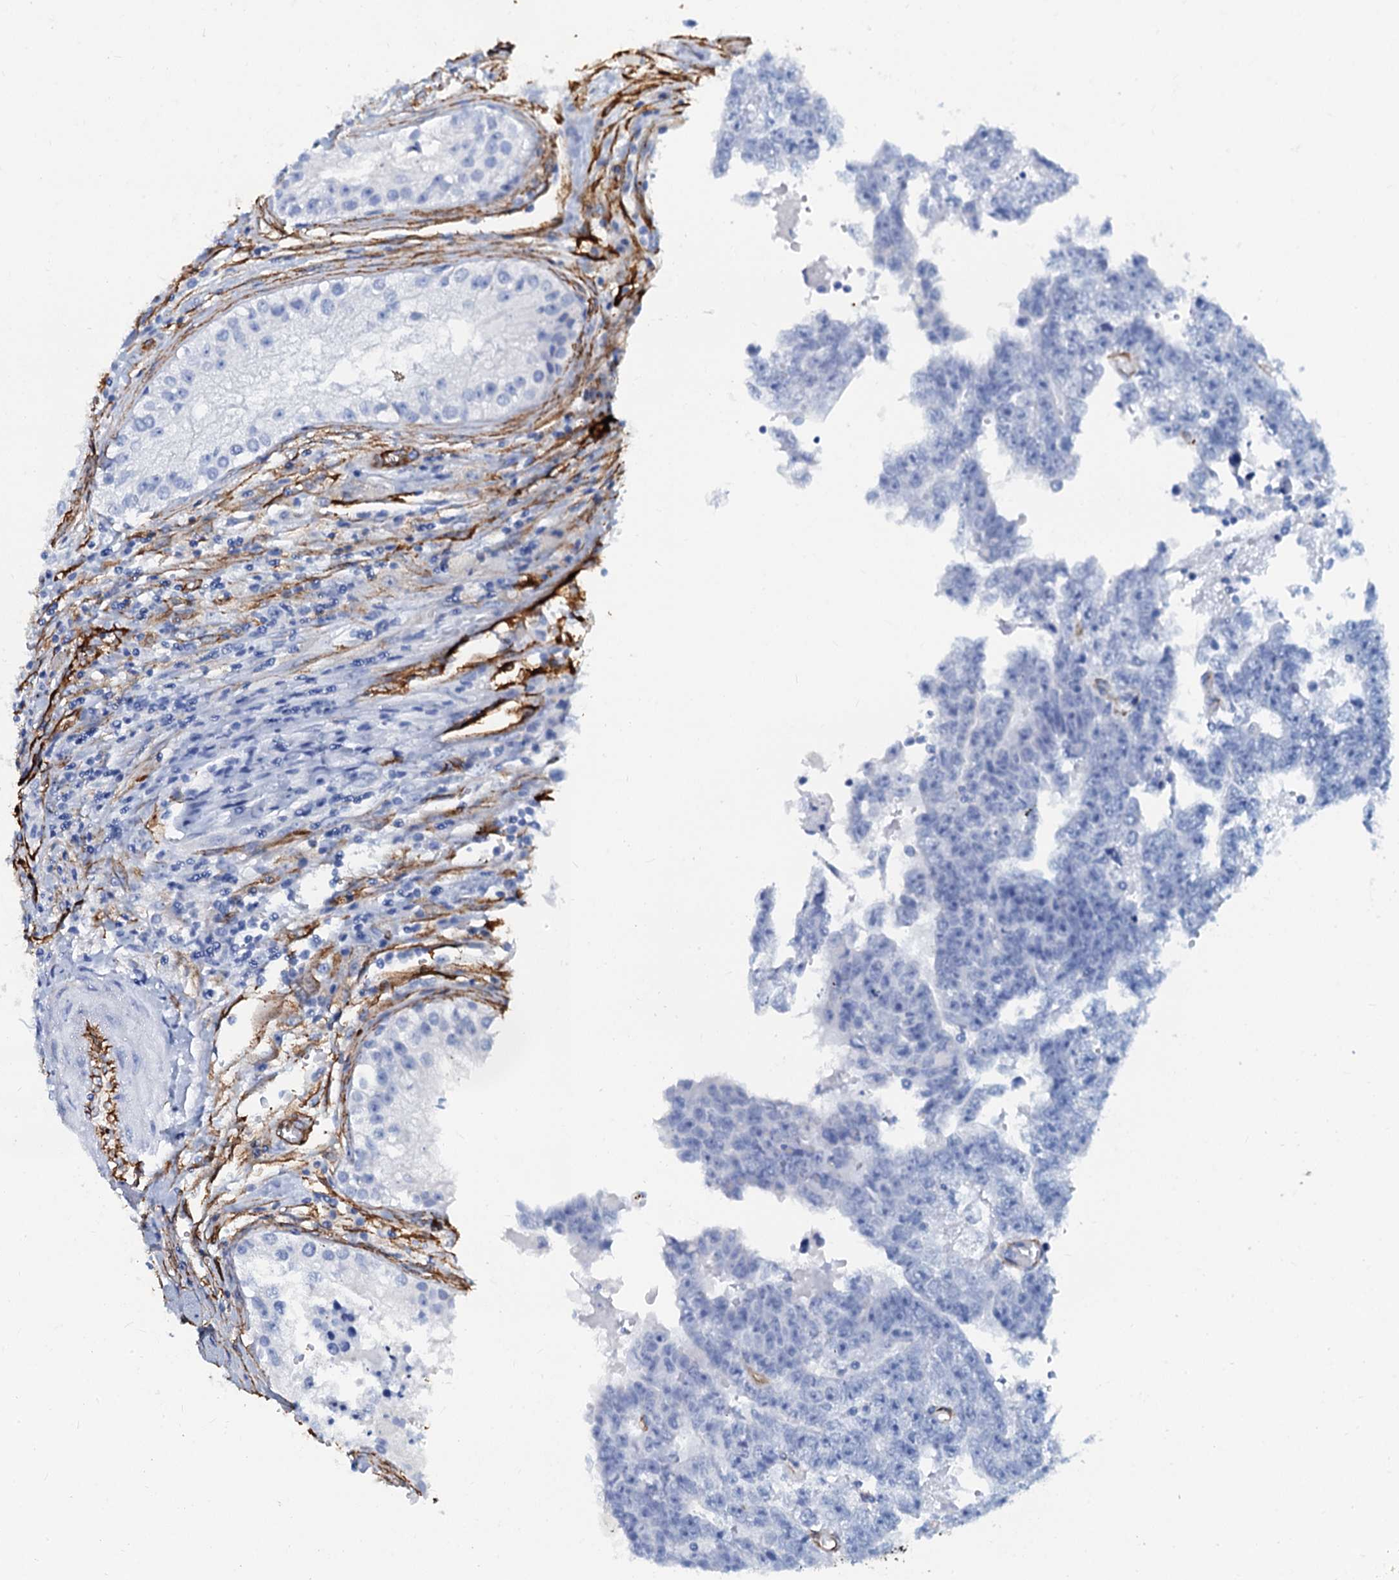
{"staining": {"intensity": "negative", "quantity": "none", "location": "none"}, "tissue": "testis cancer", "cell_type": "Tumor cells", "image_type": "cancer", "snomed": [{"axis": "morphology", "description": "Carcinoma, Embryonal, NOS"}, {"axis": "topography", "description": "Testis"}], "caption": "This is an immunohistochemistry (IHC) histopathology image of human testis cancer (embryonal carcinoma). There is no staining in tumor cells.", "gene": "CAVIN2", "patient": {"sex": "male", "age": 25}}